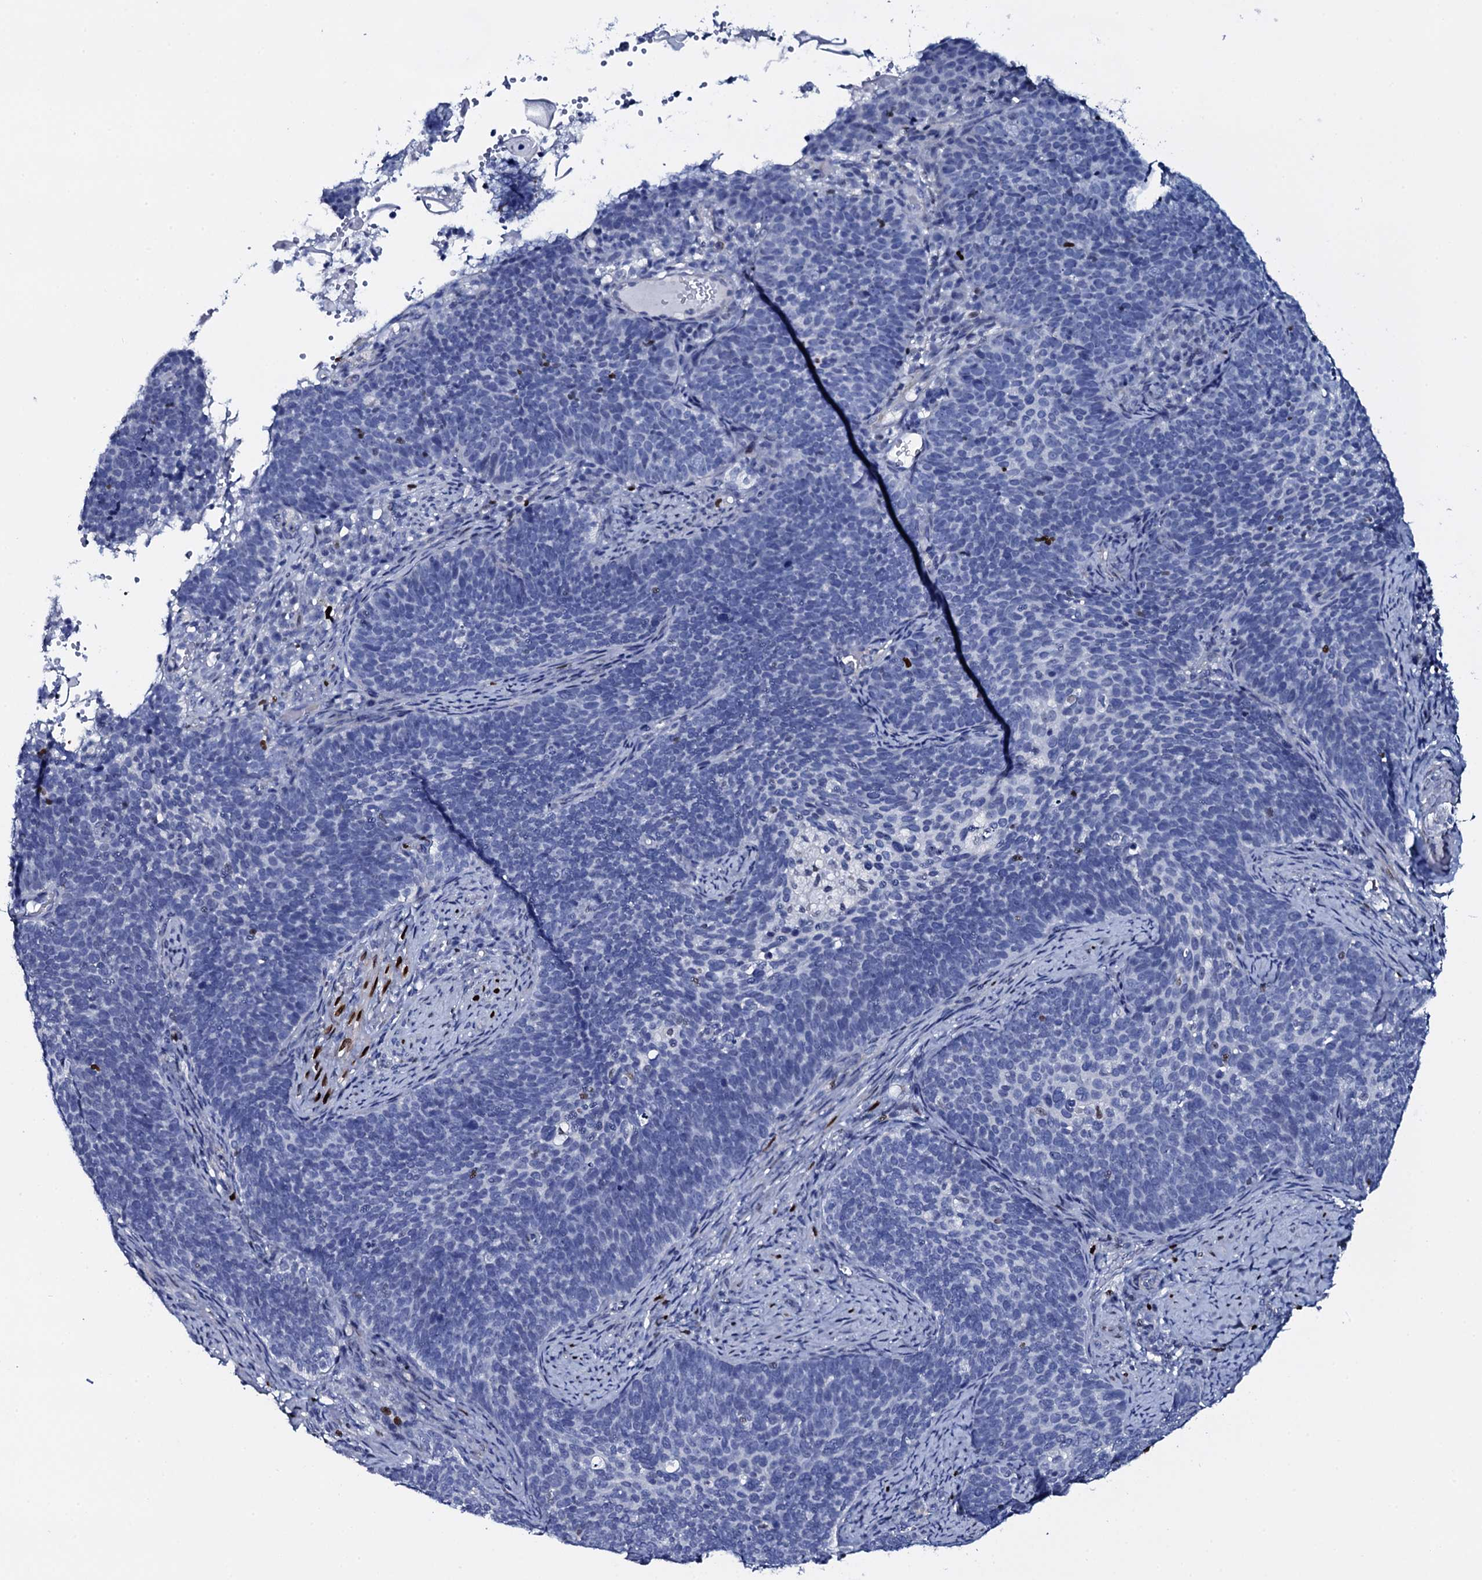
{"staining": {"intensity": "negative", "quantity": "none", "location": "none"}, "tissue": "cervical cancer", "cell_type": "Tumor cells", "image_type": "cancer", "snomed": [{"axis": "morphology", "description": "Normal tissue, NOS"}, {"axis": "morphology", "description": "Squamous cell carcinoma, NOS"}, {"axis": "topography", "description": "Cervix"}], "caption": "Immunohistochemical staining of human squamous cell carcinoma (cervical) shows no significant staining in tumor cells.", "gene": "NPM2", "patient": {"sex": "female", "age": 39}}